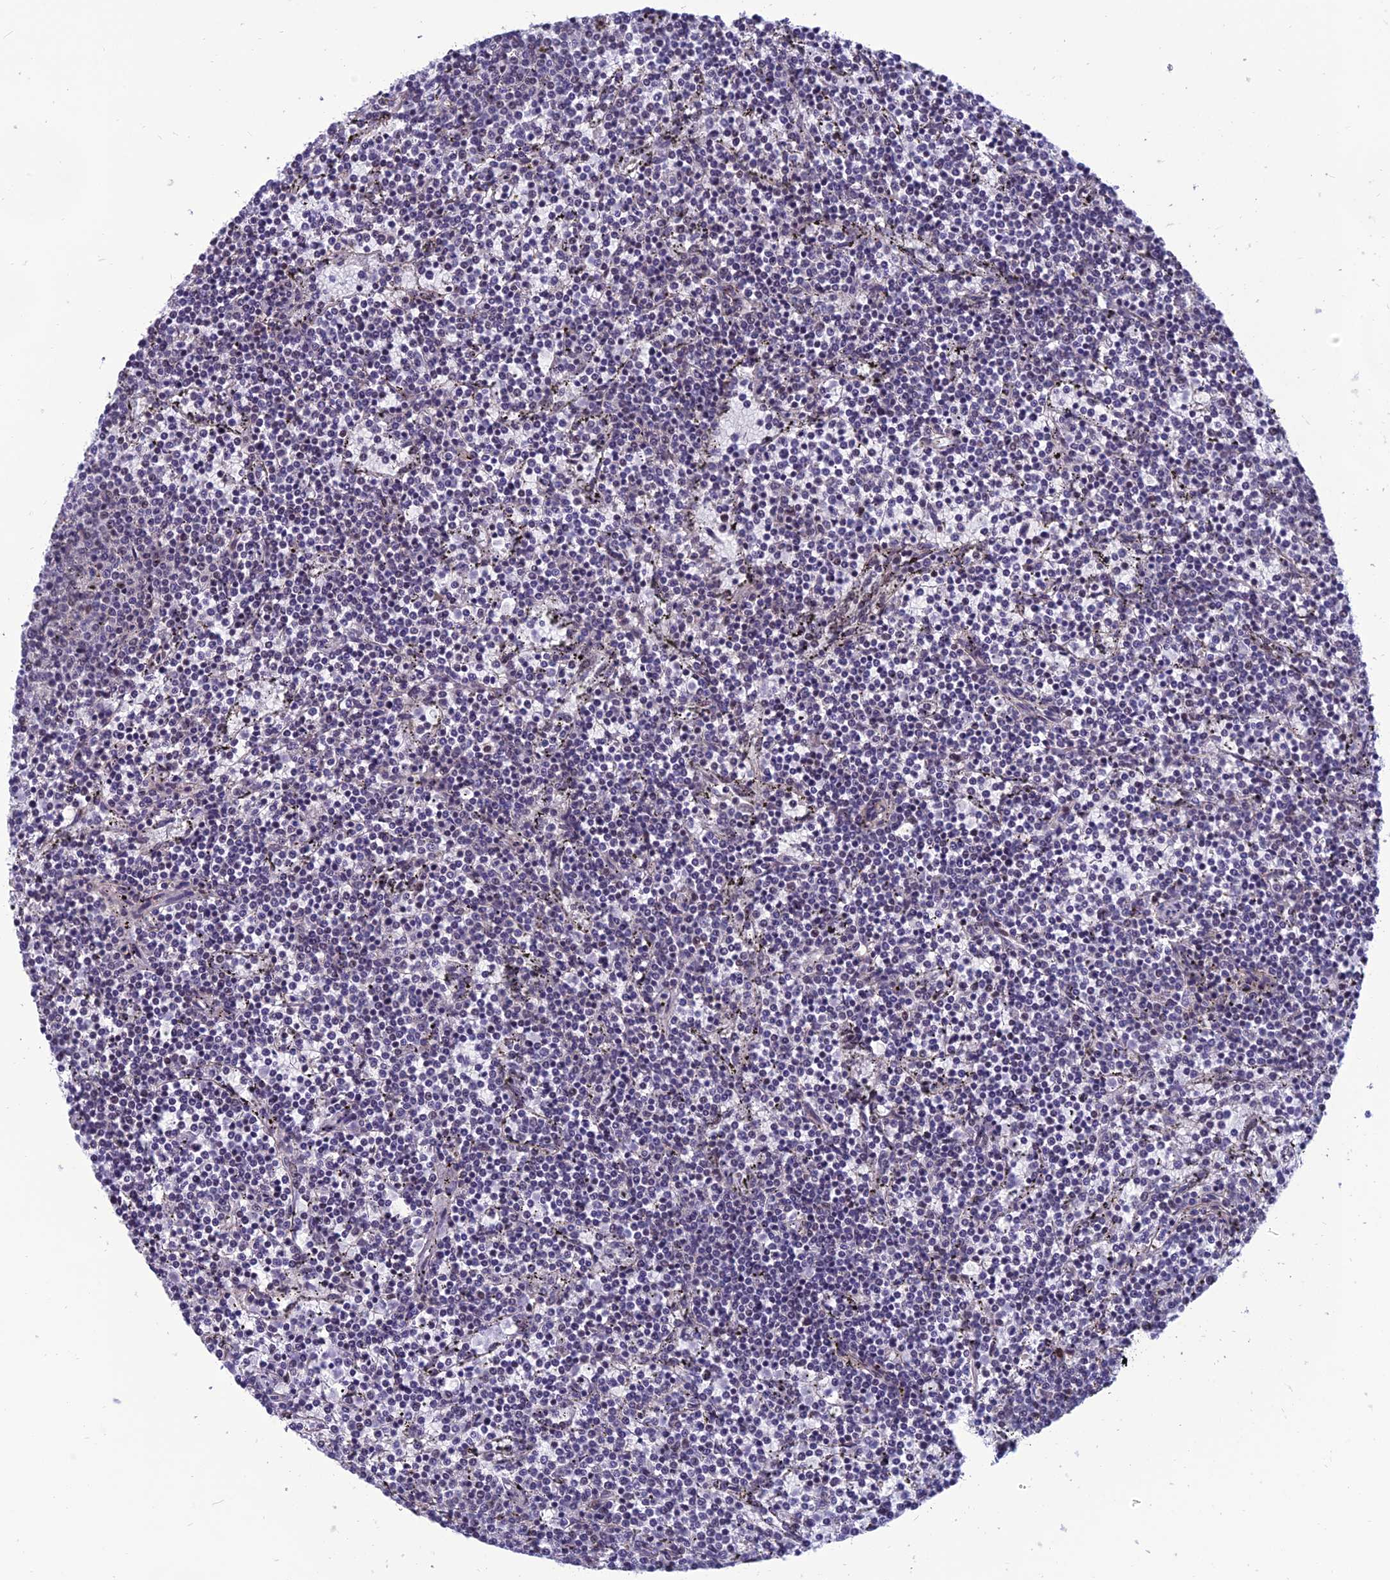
{"staining": {"intensity": "negative", "quantity": "none", "location": "none"}, "tissue": "lymphoma", "cell_type": "Tumor cells", "image_type": "cancer", "snomed": [{"axis": "morphology", "description": "Malignant lymphoma, non-Hodgkin's type, Low grade"}, {"axis": "topography", "description": "Spleen"}], "caption": "Immunohistochemistry (IHC) micrograph of neoplastic tissue: human lymphoma stained with DAB demonstrates no significant protein staining in tumor cells.", "gene": "RSRC1", "patient": {"sex": "female", "age": 50}}